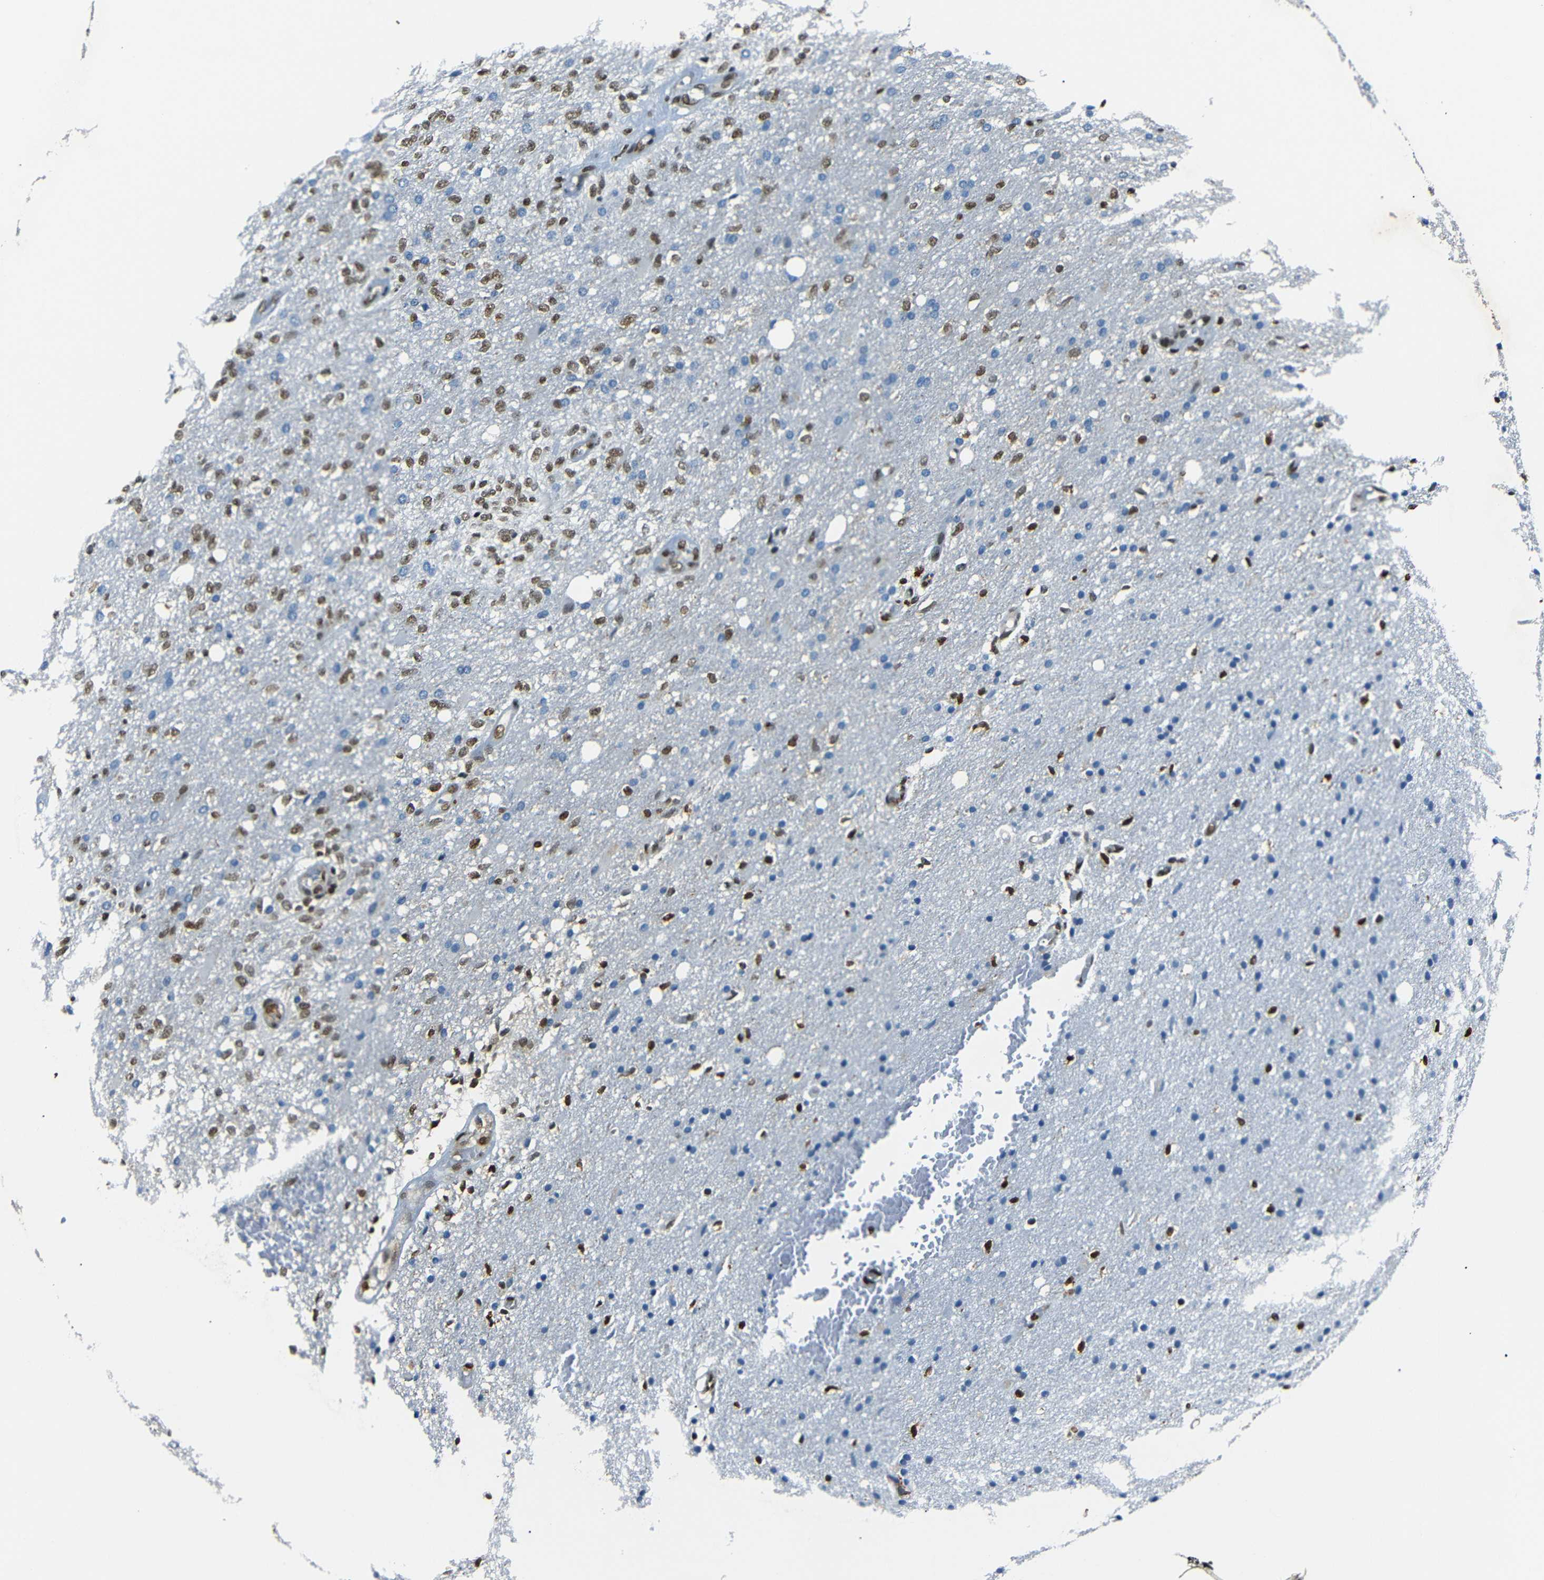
{"staining": {"intensity": "strong", "quantity": "25%-75%", "location": "nuclear"}, "tissue": "glioma", "cell_type": "Tumor cells", "image_type": "cancer", "snomed": [{"axis": "morphology", "description": "Normal tissue, NOS"}, {"axis": "morphology", "description": "Glioma, malignant, High grade"}, {"axis": "topography", "description": "Cerebral cortex"}], "caption": "Malignant glioma (high-grade) tissue displays strong nuclear positivity in about 25%-75% of tumor cells, visualized by immunohistochemistry.", "gene": "HMGN1", "patient": {"sex": "male", "age": 77}}